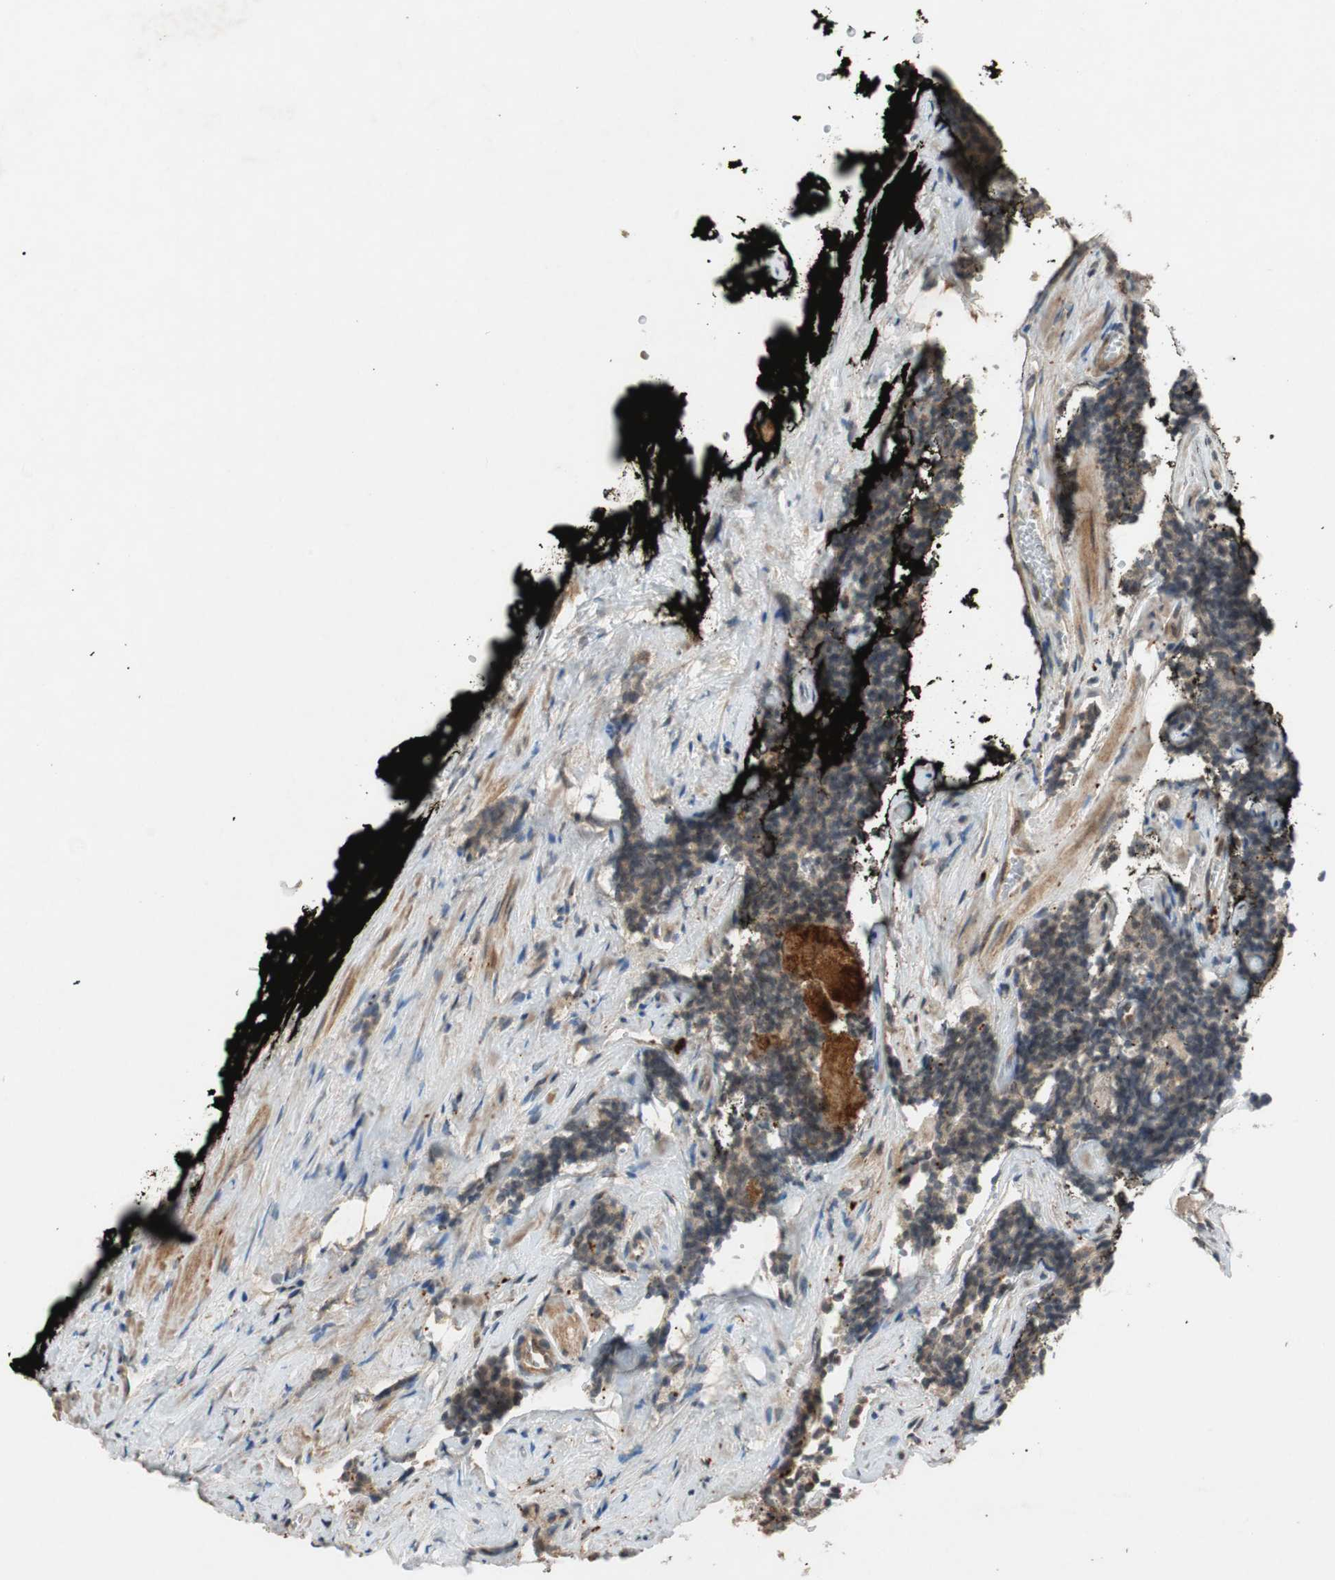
{"staining": {"intensity": "moderate", "quantity": ">75%", "location": "cytoplasmic/membranous"}, "tissue": "prostate cancer", "cell_type": "Tumor cells", "image_type": "cancer", "snomed": [{"axis": "morphology", "description": "Adenocarcinoma, High grade"}, {"axis": "topography", "description": "Prostate"}], "caption": "Immunohistochemical staining of human high-grade adenocarcinoma (prostate) shows medium levels of moderate cytoplasmic/membranous positivity in approximately >75% of tumor cells.", "gene": "GLB1", "patient": {"sex": "male", "age": 58}}